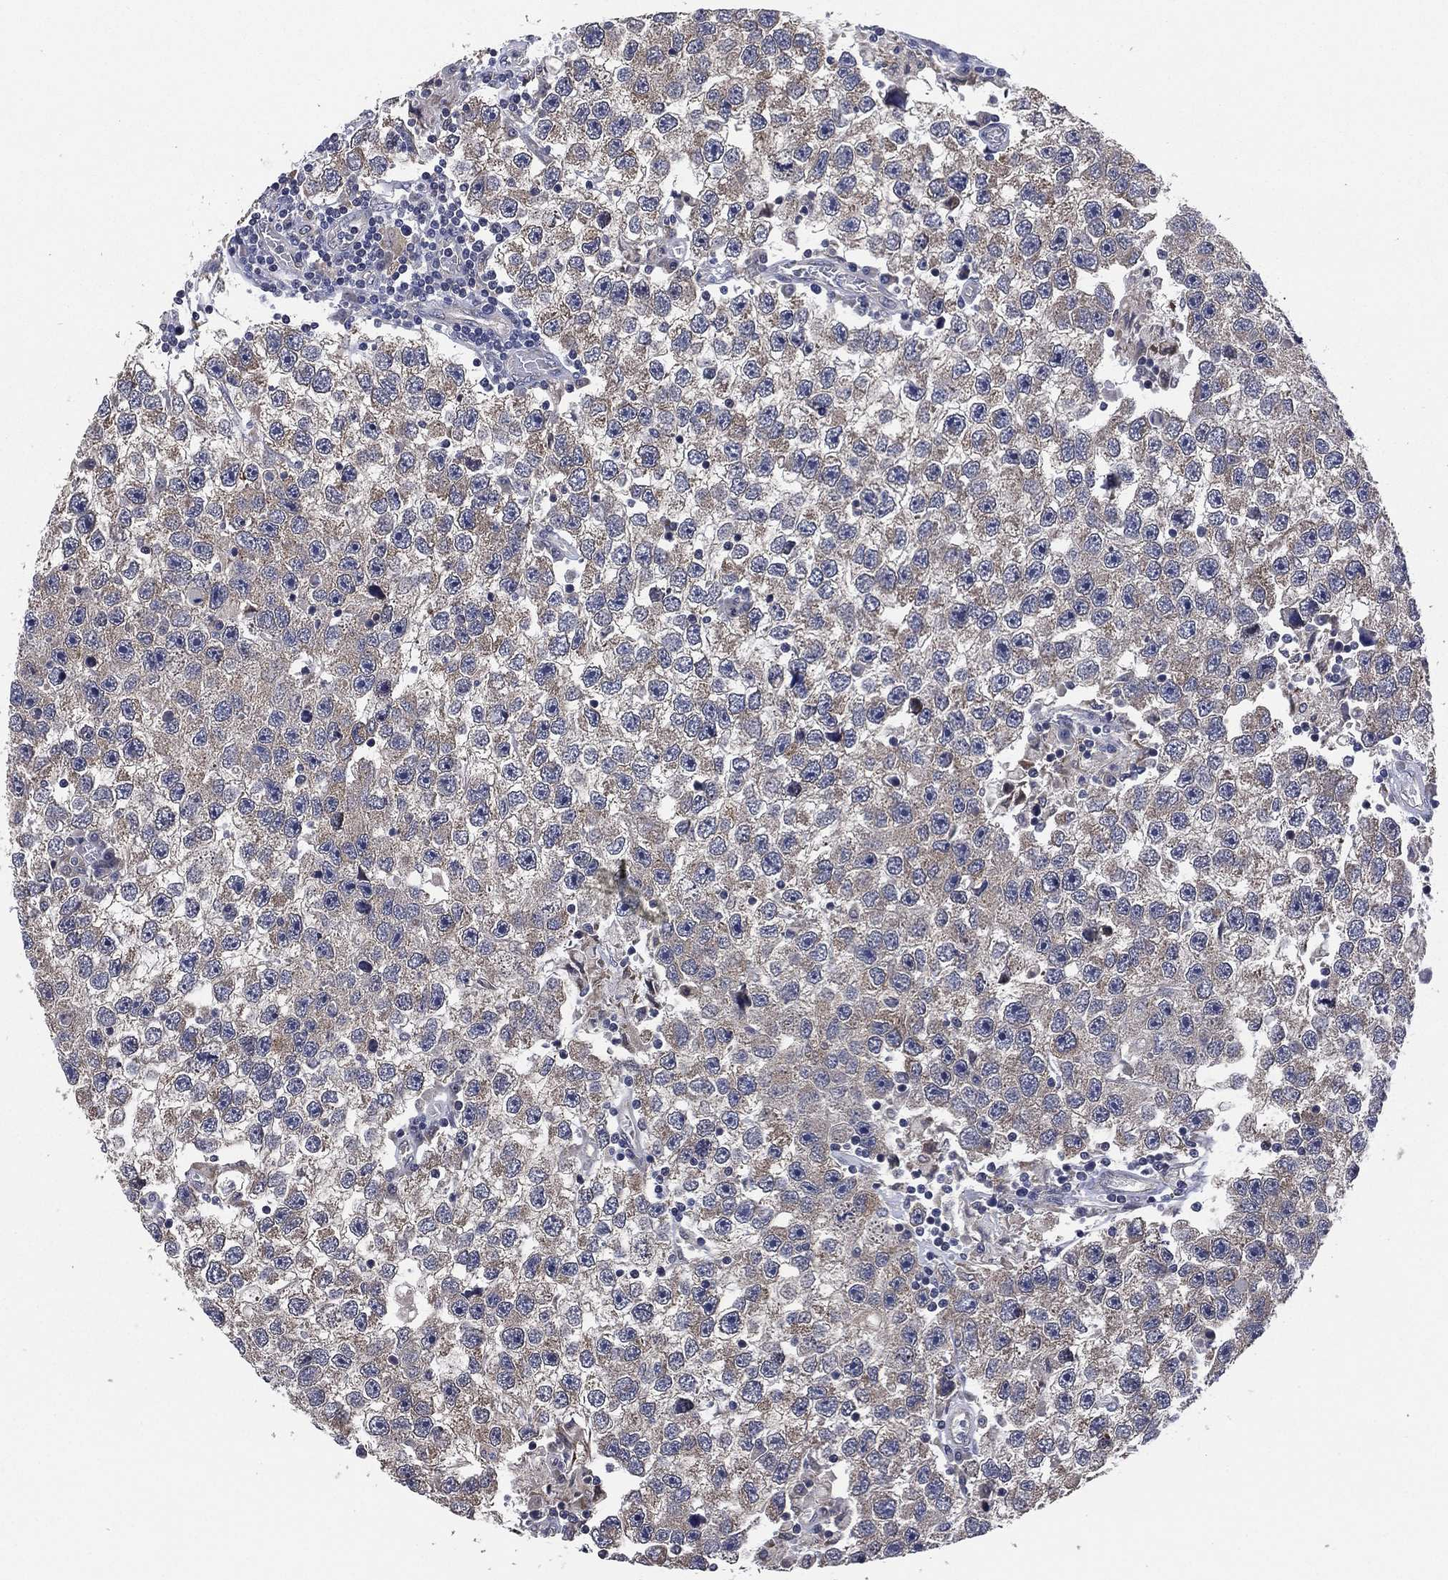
{"staining": {"intensity": "negative", "quantity": "none", "location": "none"}, "tissue": "testis cancer", "cell_type": "Tumor cells", "image_type": "cancer", "snomed": [{"axis": "morphology", "description": "Seminoma, NOS"}, {"axis": "topography", "description": "Testis"}], "caption": "A histopathology image of human seminoma (testis) is negative for staining in tumor cells.", "gene": "SELENOO", "patient": {"sex": "male", "age": 26}}